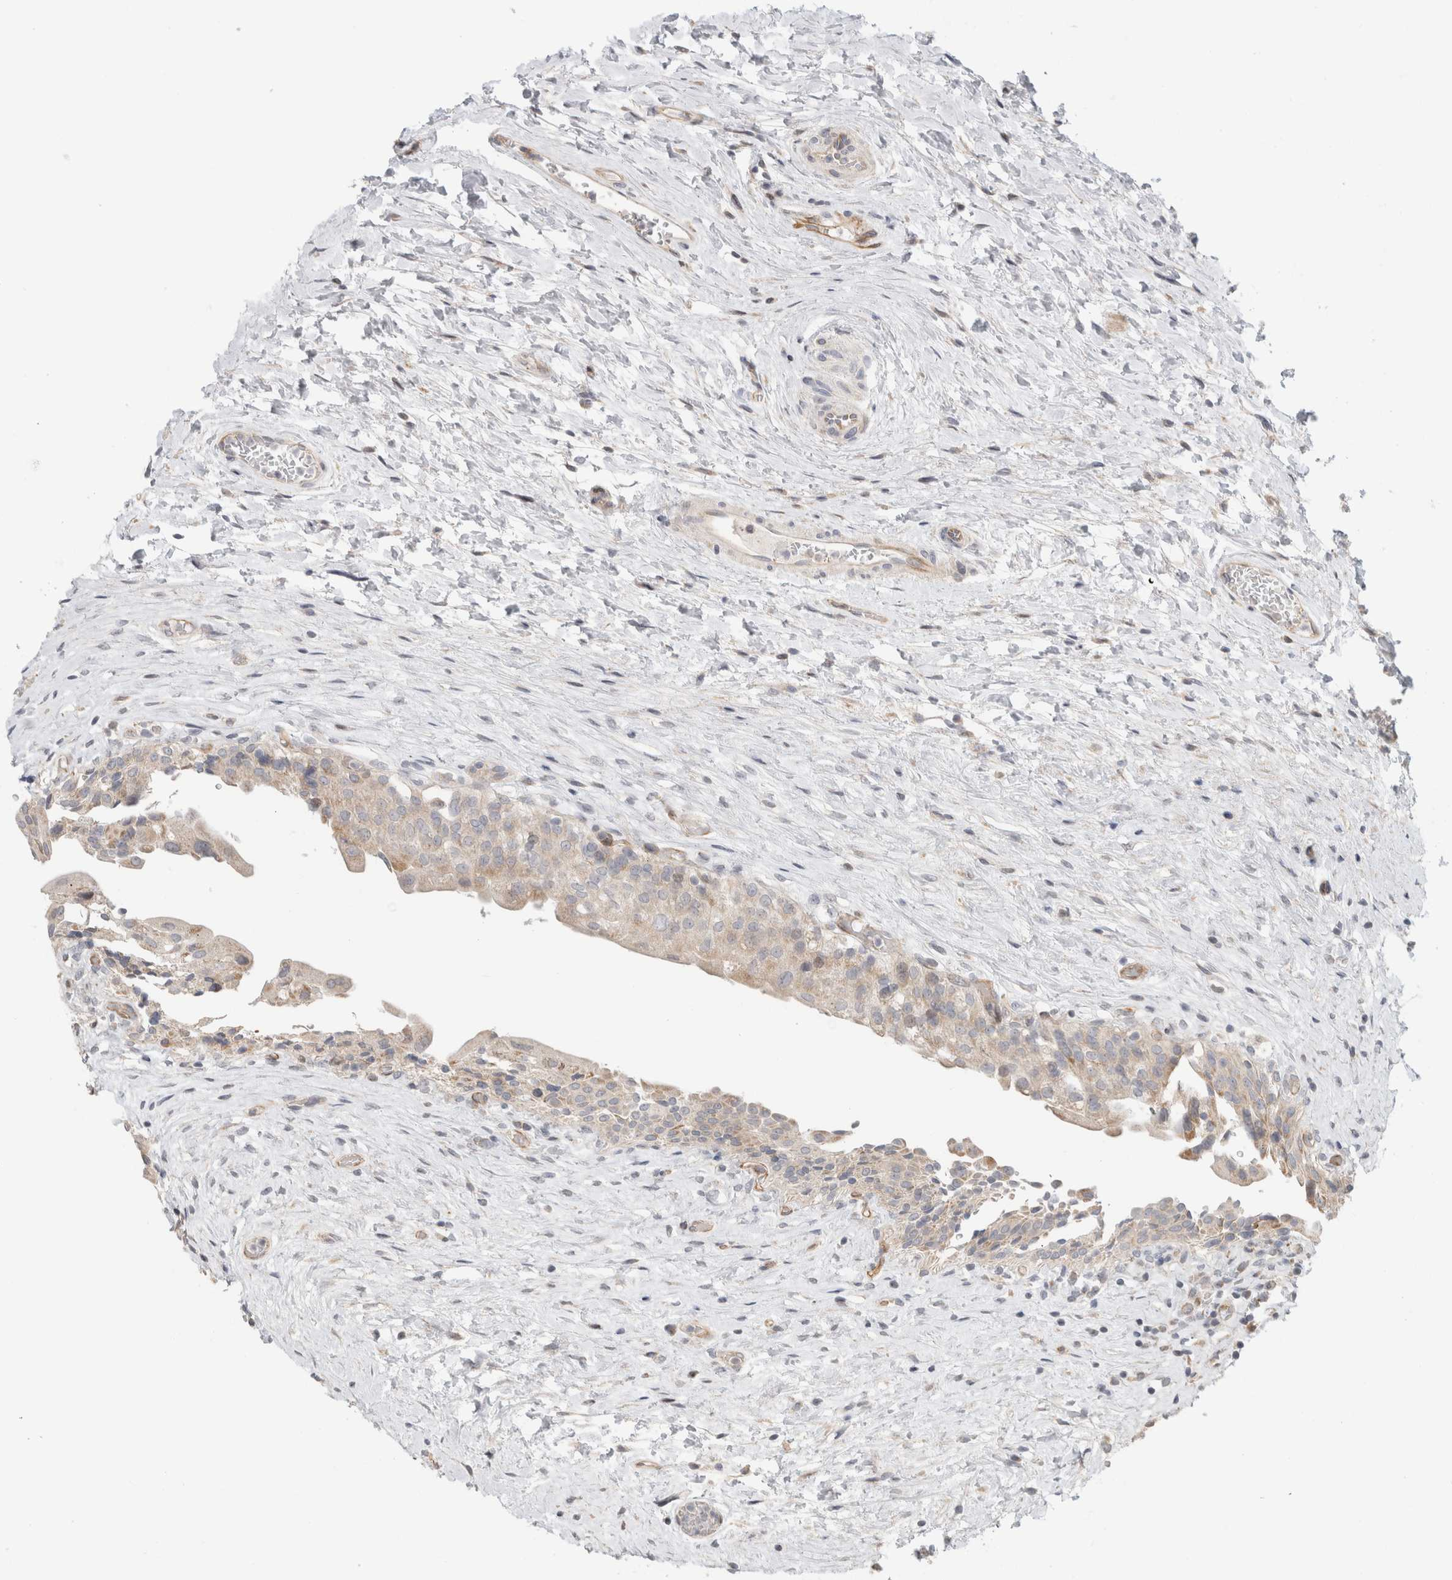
{"staining": {"intensity": "weak", "quantity": ">75%", "location": "cytoplasmic/membranous"}, "tissue": "urinary bladder", "cell_type": "Urothelial cells", "image_type": "normal", "snomed": [{"axis": "morphology", "description": "Normal tissue, NOS"}, {"axis": "topography", "description": "Urinary bladder"}], "caption": "Normal urinary bladder was stained to show a protein in brown. There is low levels of weak cytoplasmic/membranous staining in approximately >75% of urothelial cells.", "gene": "KPNA5", "patient": {"sex": "male", "age": 74}}